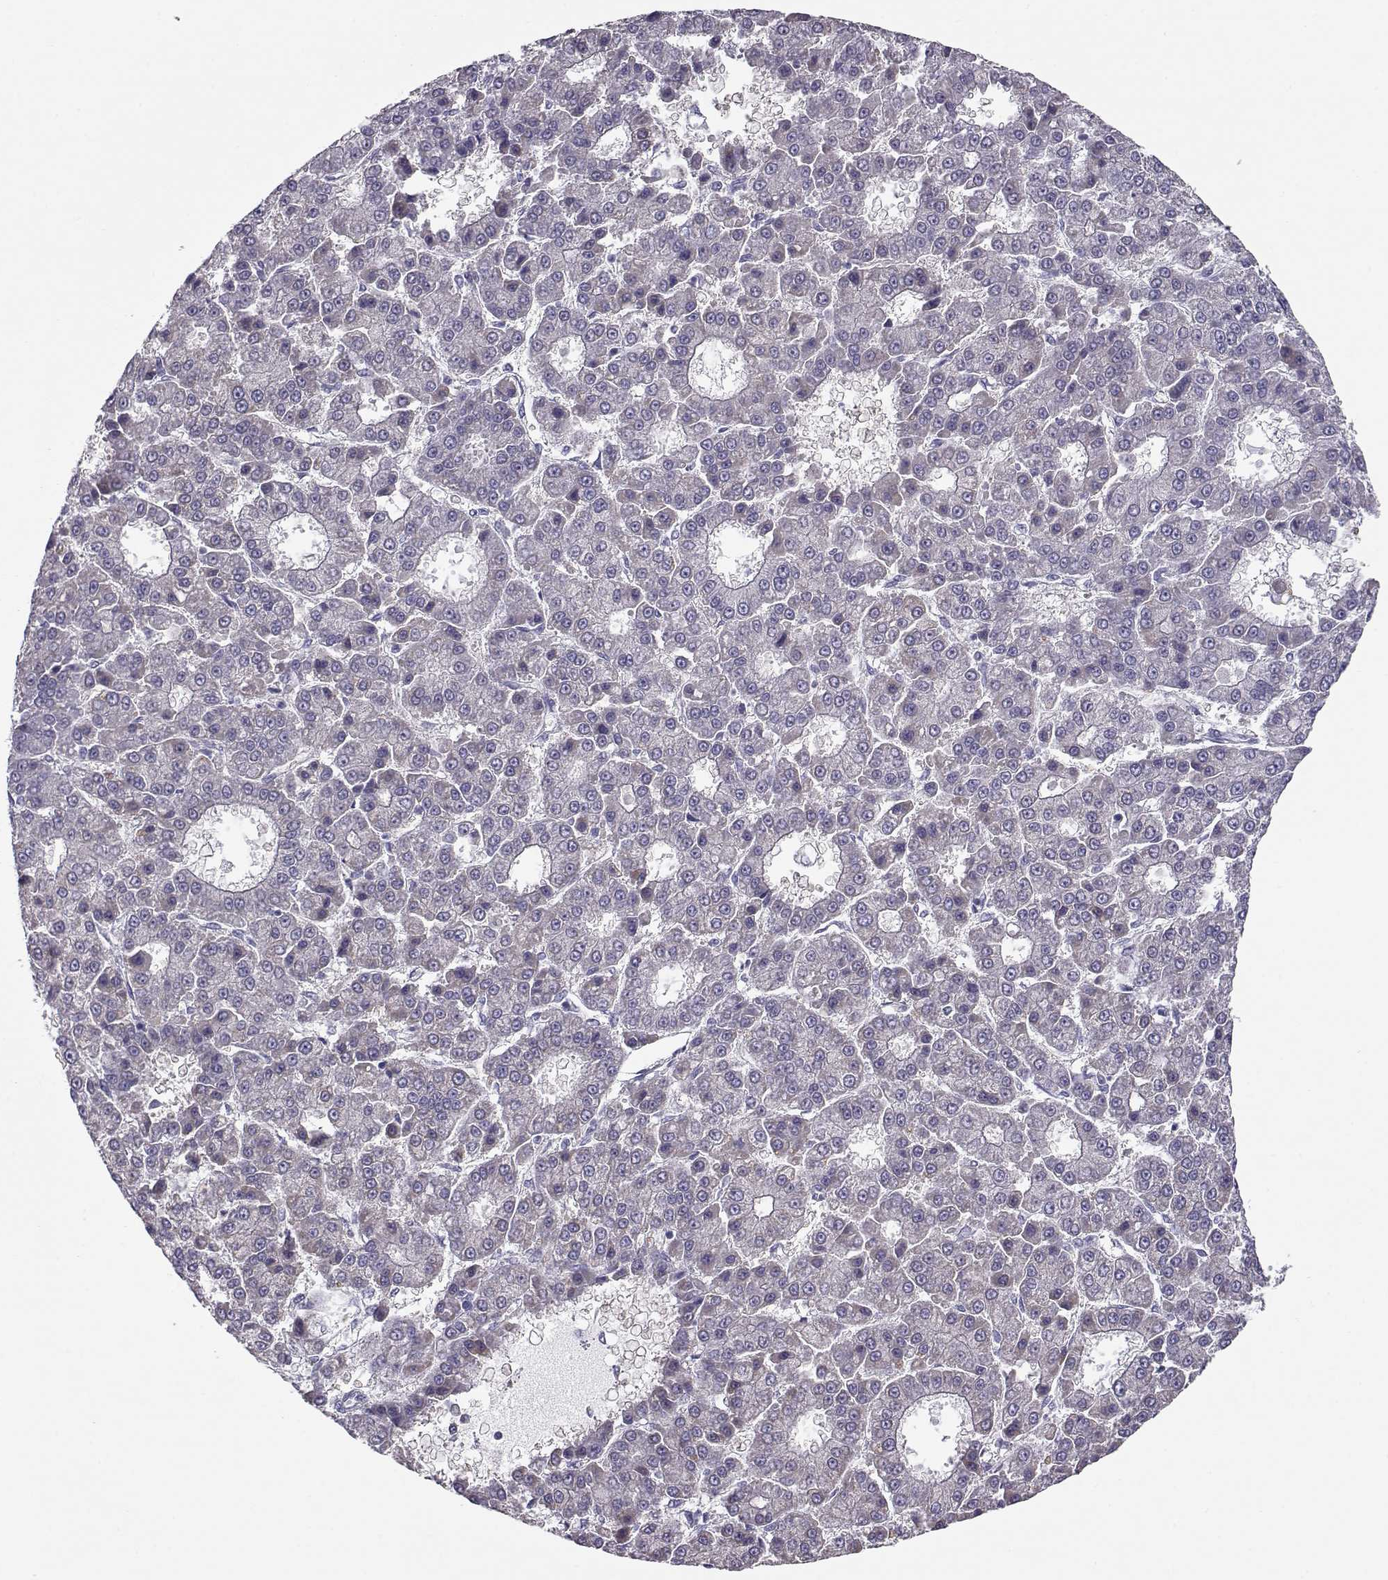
{"staining": {"intensity": "negative", "quantity": "none", "location": "none"}, "tissue": "liver cancer", "cell_type": "Tumor cells", "image_type": "cancer", "snomed": [{"axis": "morphology", "description": "Carcinoma, Hepatocellular, NOS"}, {"axis": "topography", "description": "Liver"}], "caption": "DAB immunohistochemical staining of liver hepatocellular carcinoma reveals no significant expression in tumor cells.", "gene": "NPVF", "patient": {"sex": "male", "age": 70}}